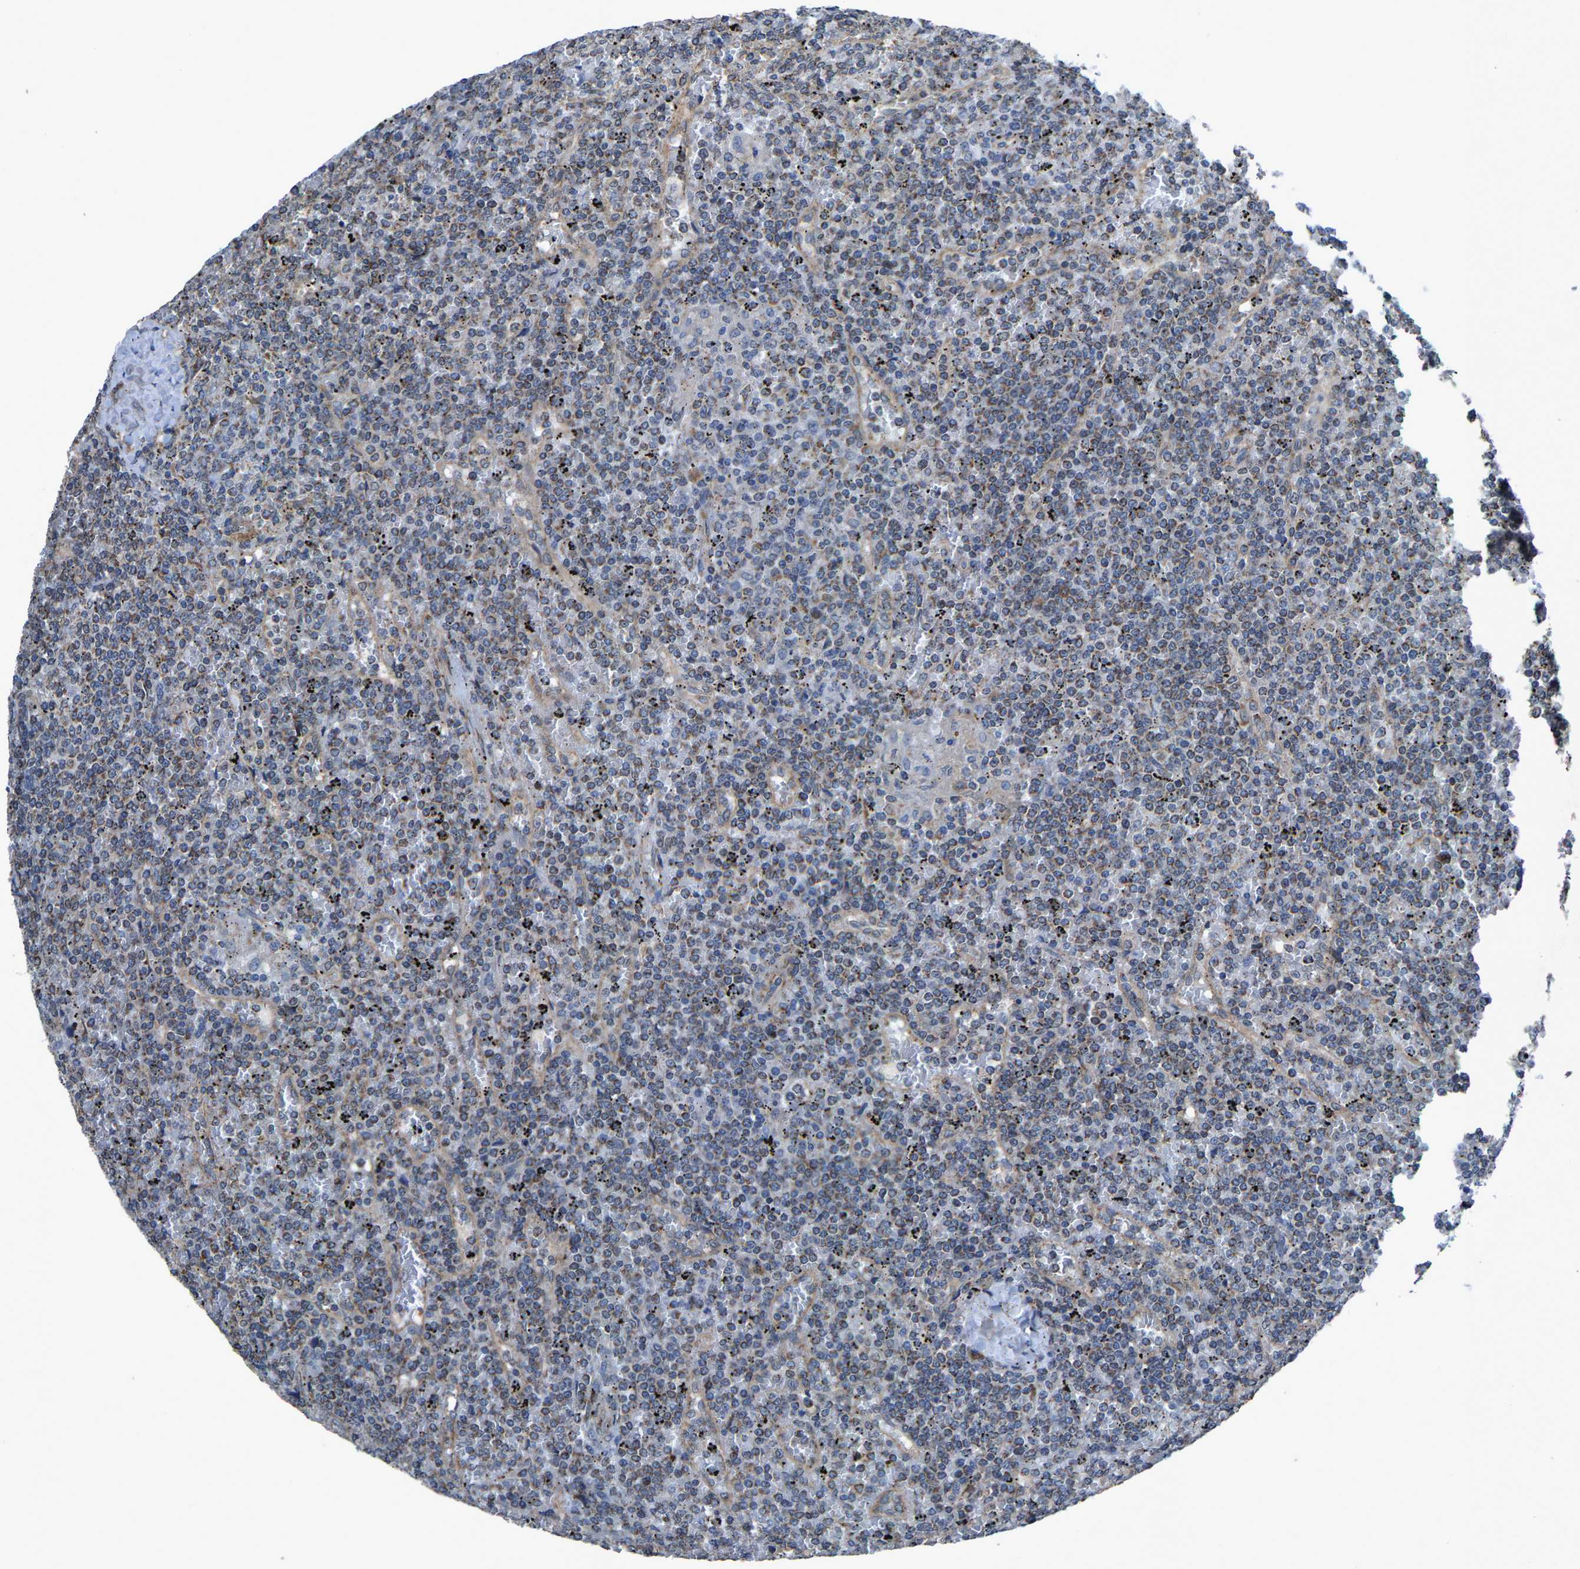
{"staining": {"intensity": "weak", "quantity": "<25%", "location": "cytoplasmic/membranous"}, "tissue": "lymphoma", "cell_type": "Tumor cells", "image_type": "cancer", "snomed": [{"axis": "morphology", "description": "Malignant lymphoma, non-Hodgkin's type, Low grade"}, {"axis": "topography", "description": "Spleen"}], "caption": "This is an immunohistochemistry micrograph of lymphoma. There is no staining in tumor cells.", "gene": "PDP1", "patient": {"sex": "female", "age": 19}}